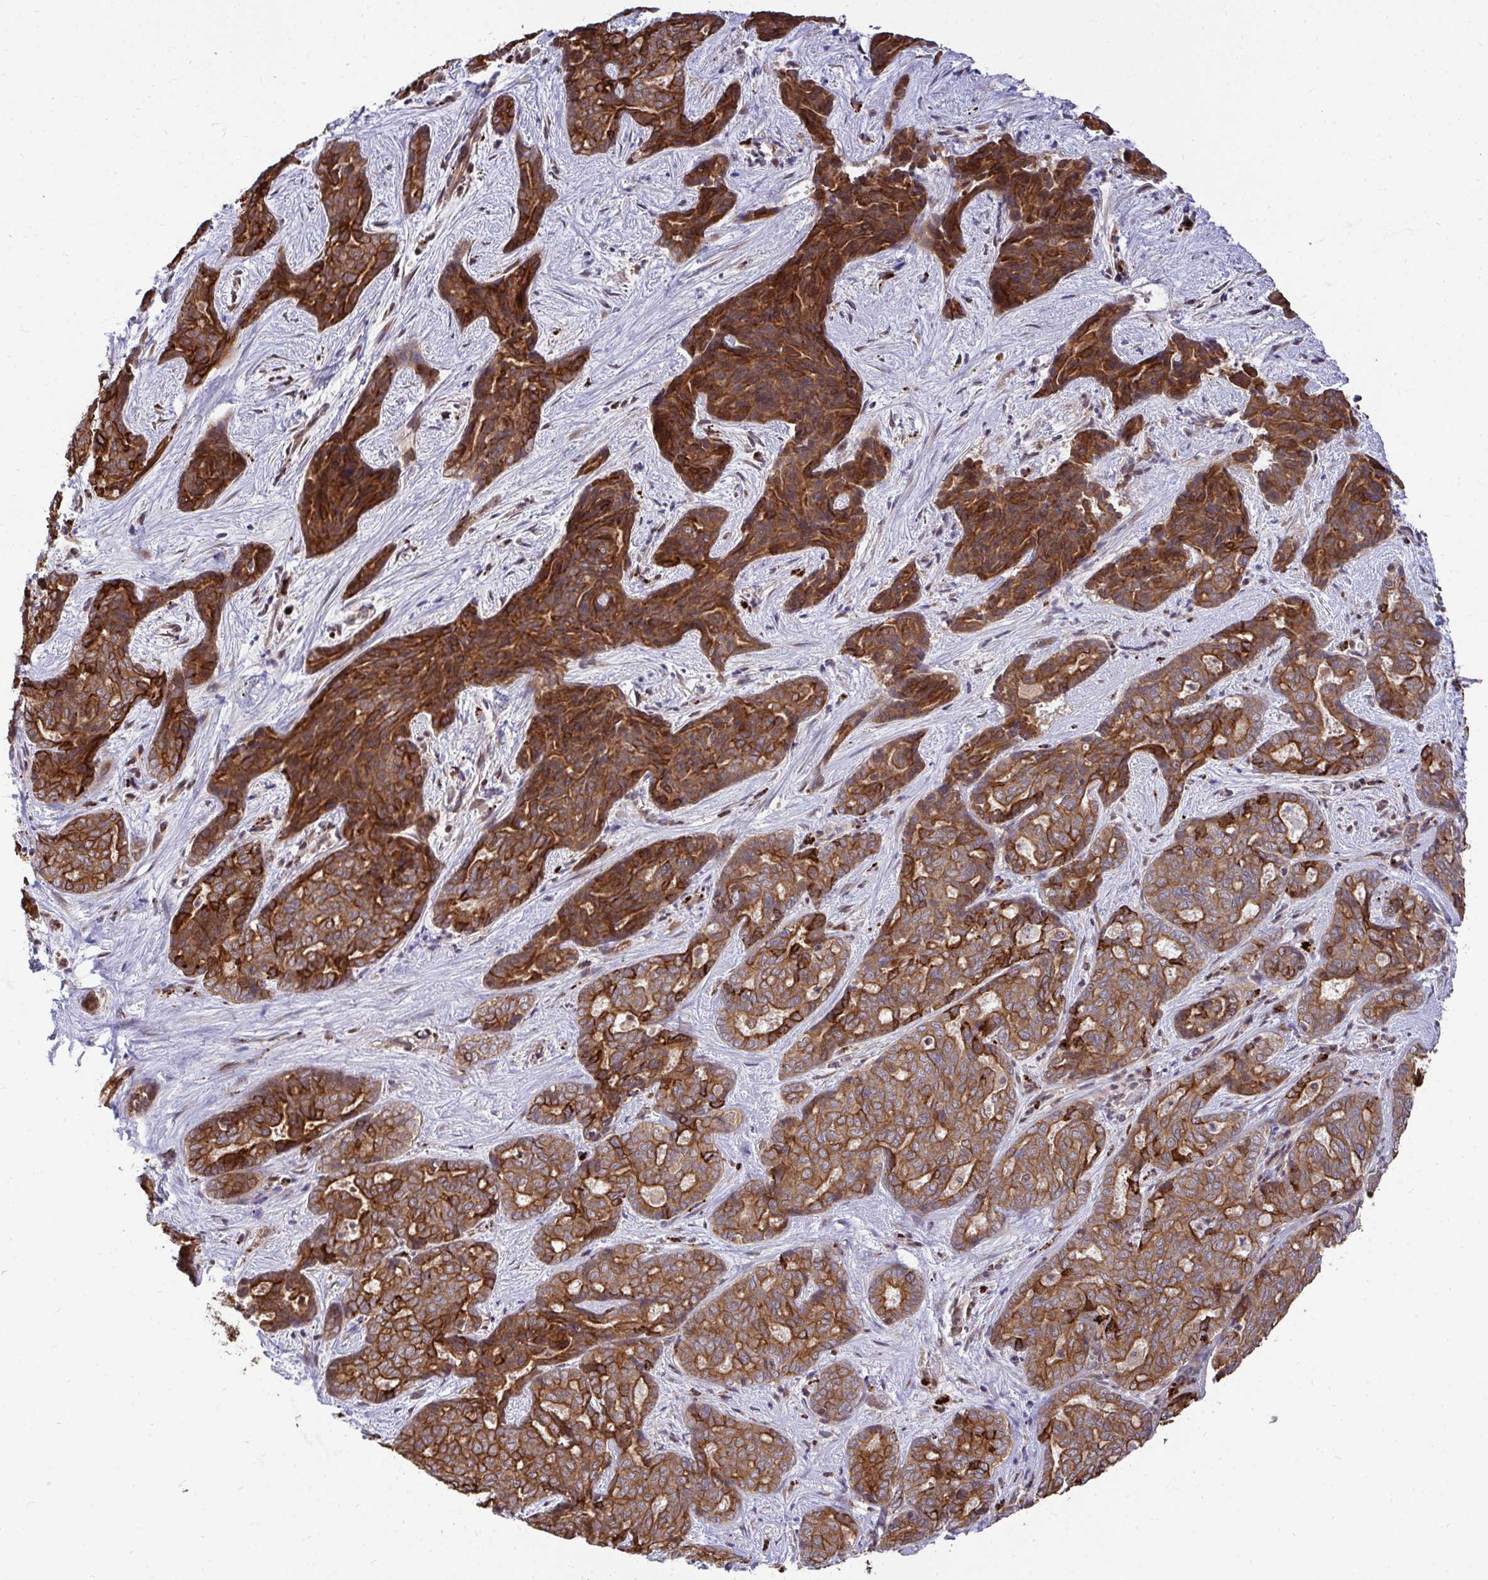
{"staining": {"intensity": "strong", "quantity": ">75%", "location": "cytoplasmic/membranous"}, "tissue": "liver cancer", "cell_type": "Tumor cells", "image_type": "cancer", "snomed": [{"axis": "morphology", "description": "Cholangiocarcinoma"}, {"axis": "topography", "description": "Liver"}], "caption": "Human liver cancer (cholangiocarcinoma) stained with a protein marker reveals strong staining in tumor cells.", "gene": "TRIM44", "patient": {"sex": "female", "age": 64}}